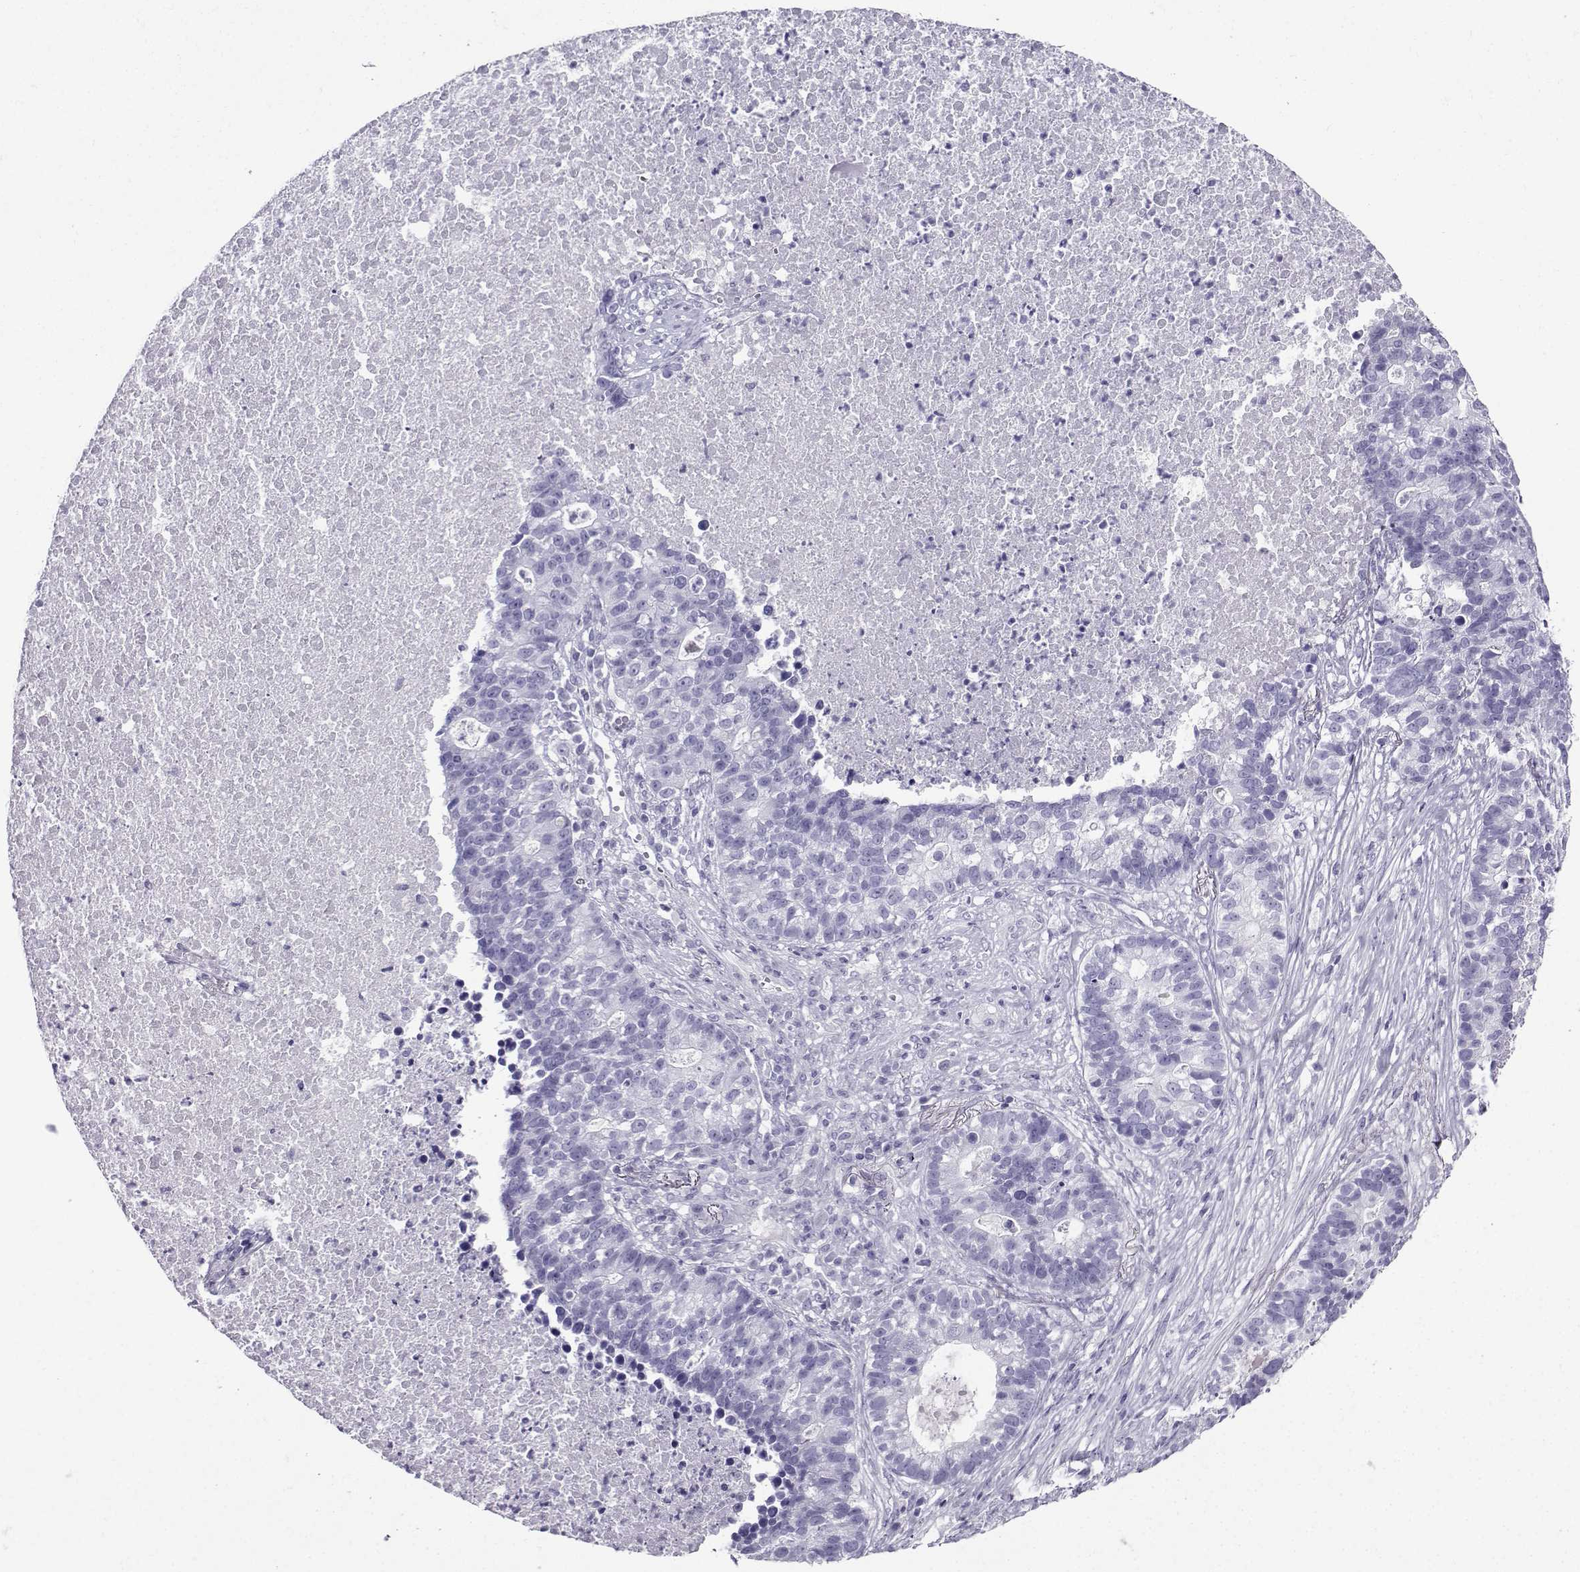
{"staining": {"intensity": "negative", "quantity": "none", "location": "none"}, "tissue": "lung cancer", "cell_type": "Tumor cells", "image_type": "cancer", "snomed": [{"axis": "morphology", "description": "Adenocarcinoma, NOS"}, {"axis": "topography", "description": "Lung"}], "caption": "An image of human lung cancer (adenocarcinoma) is negative for staining in tumor cells.", "gene": "CRYBB1", "patient": {"sex": "male", "age": 57}}